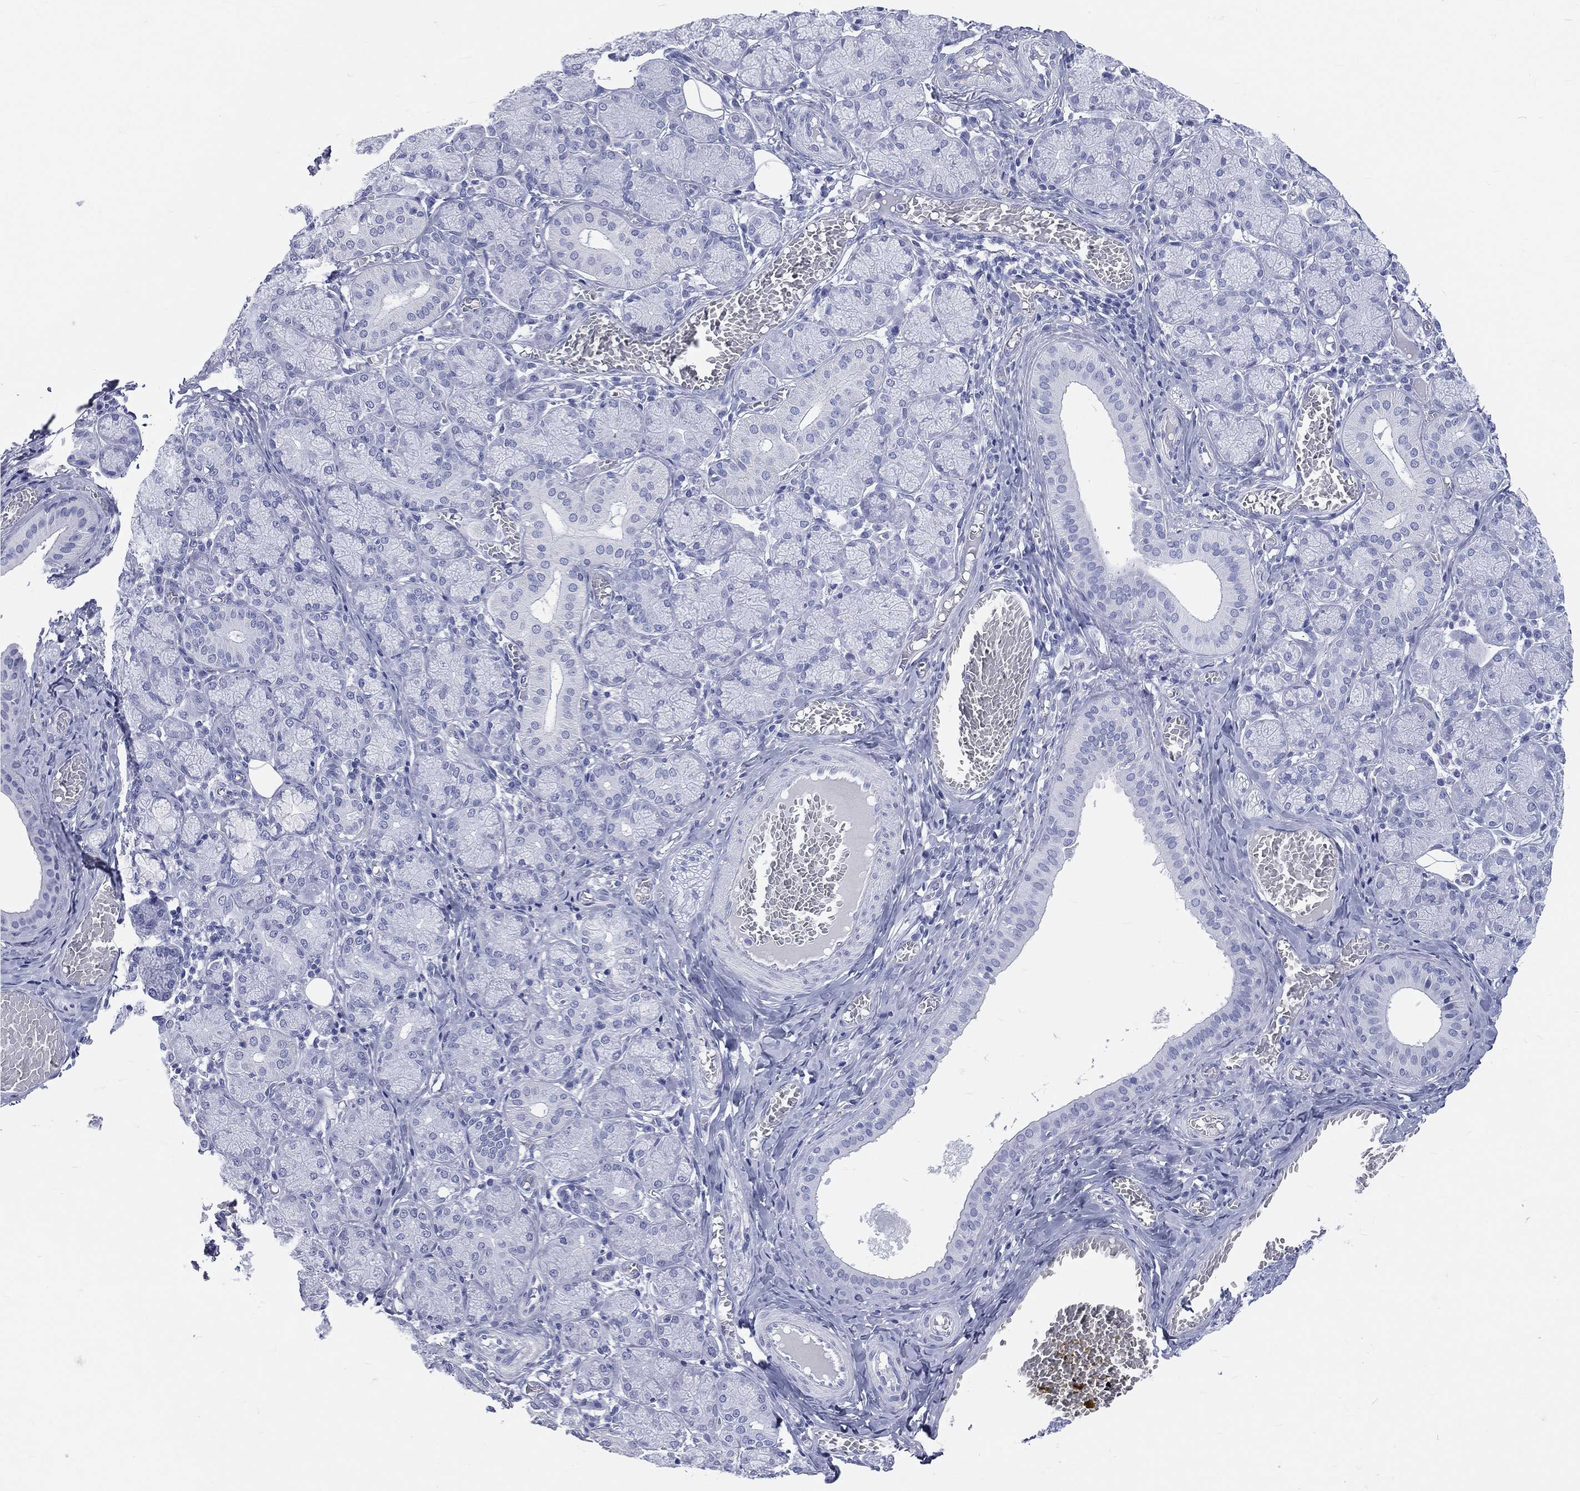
{"staining": {"intensity": "negative", "quantity": "none", "location": "none"}, "tissue": "salivary gland", "cell_type": "Glandular cells", "image_type": "normal", "snomed": [{"axis": "morphology", "description": "Normal tissue, NOS"}, {"axis": "topography", "description": "Salivary gland"}, {"axis": "topography", "description": "Peripheral nerve tissue"}], "caption": "Photomicrograph shows no protein positivity in glandular cells of normal salivary gland.", "gene": "CYLC1", "patient": {"sex": "female", "age": 24}}